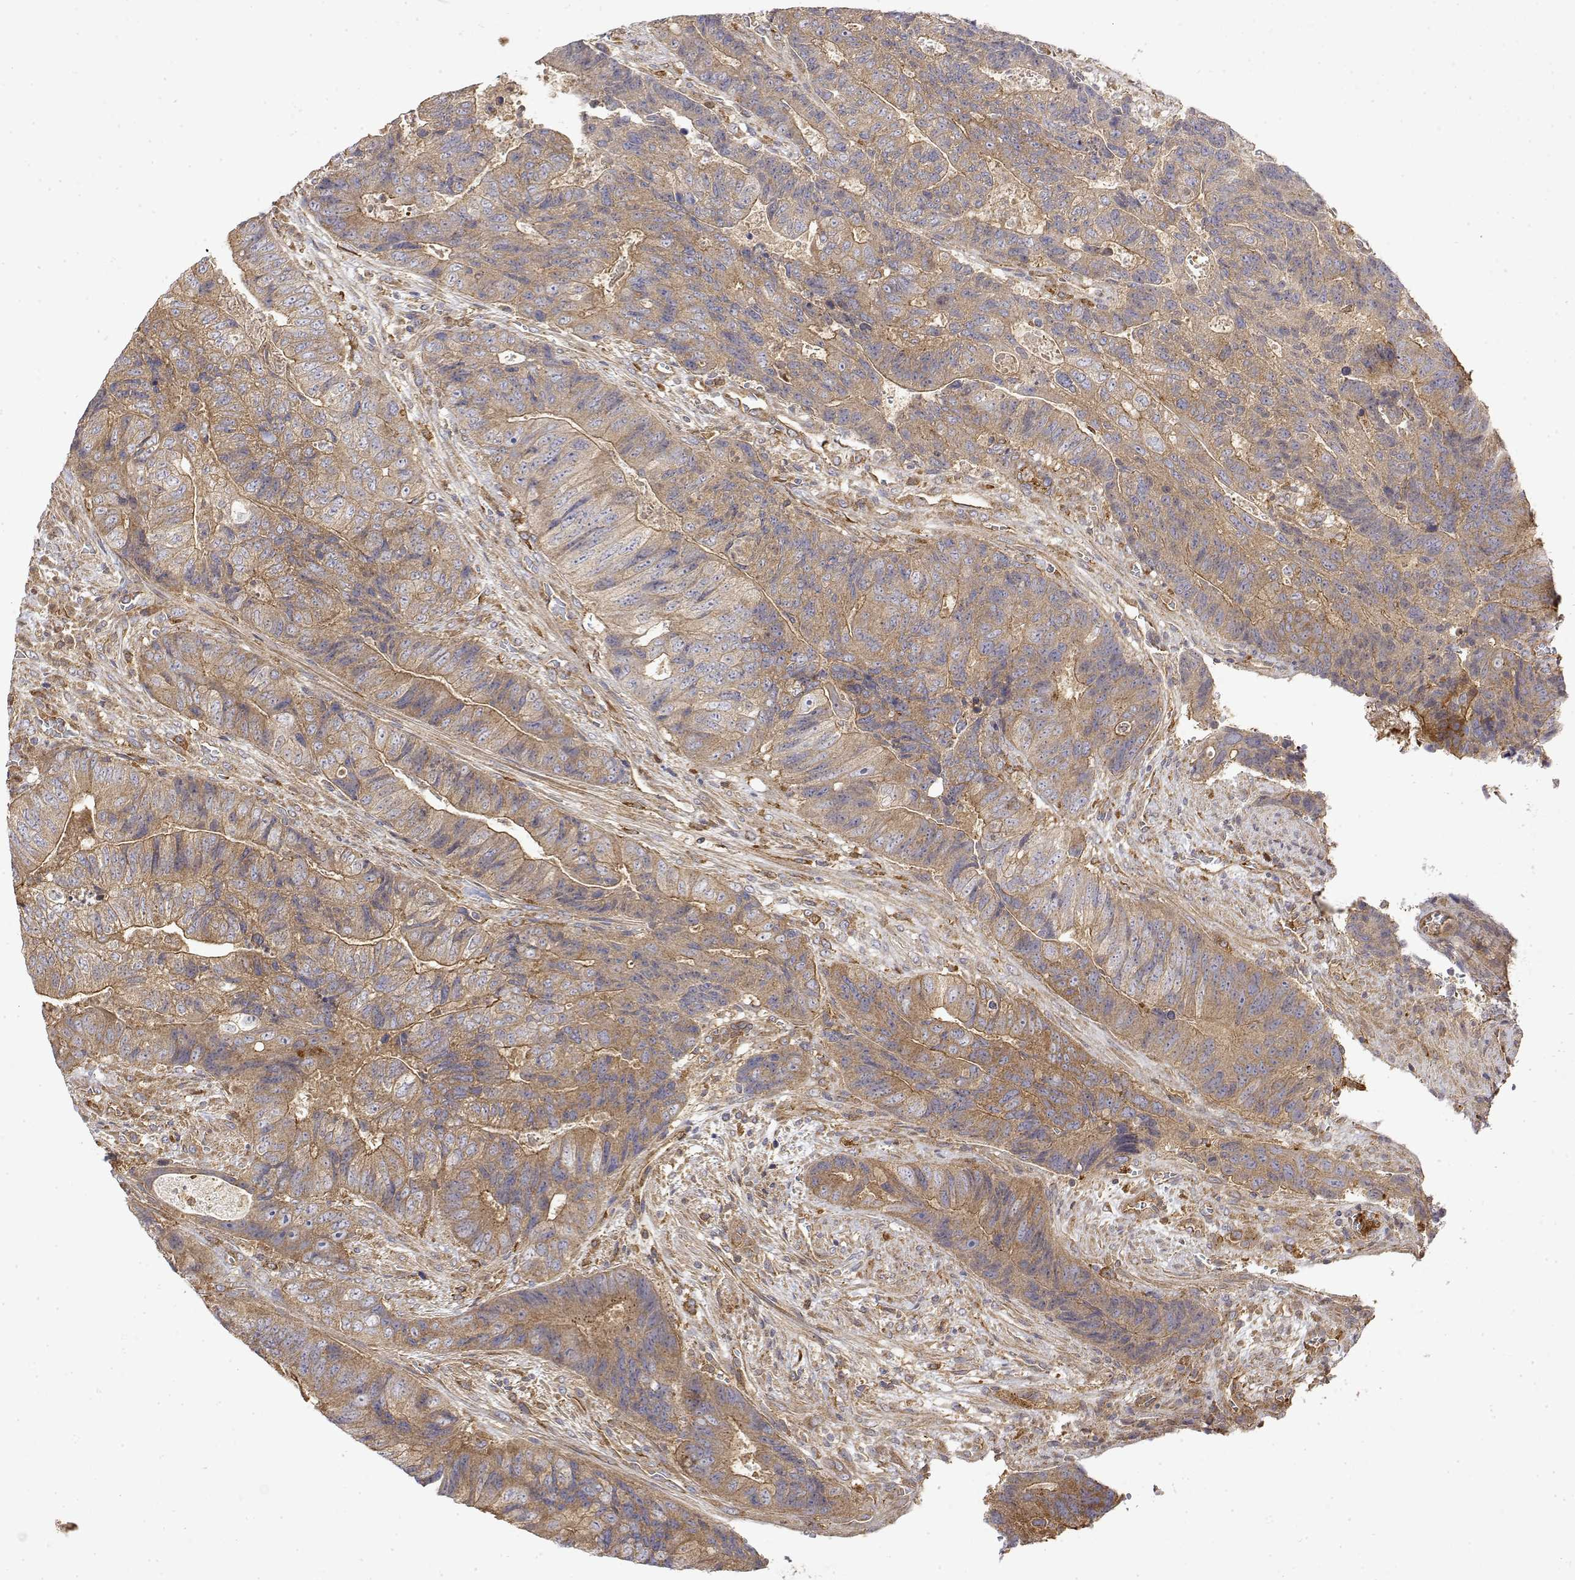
{"staining": {"intensity": "moderate", "quantity": ">75%", "location": "cytoplasmic/membranous"}, "tissue": "colorectal cancer", "cell_type": "Tumor cells", "image_type": "cancer", "snomed": [{"axis": "morphology", "description": "Normal tissue, NOS"}, {"axis": "morphology", "description": "Adenocarcinoma, NOS"}, {"axis": "topography", "description": "Colon"}], "caption": "Human adenocarcinoma (colorectal) stained with a brown dye reveals moderate cytoplasmic/membranous positive positivity in about >75% of tumor cells.", "gene": "PACSIN2", "patient": {"sex": "female", "age": 48}}